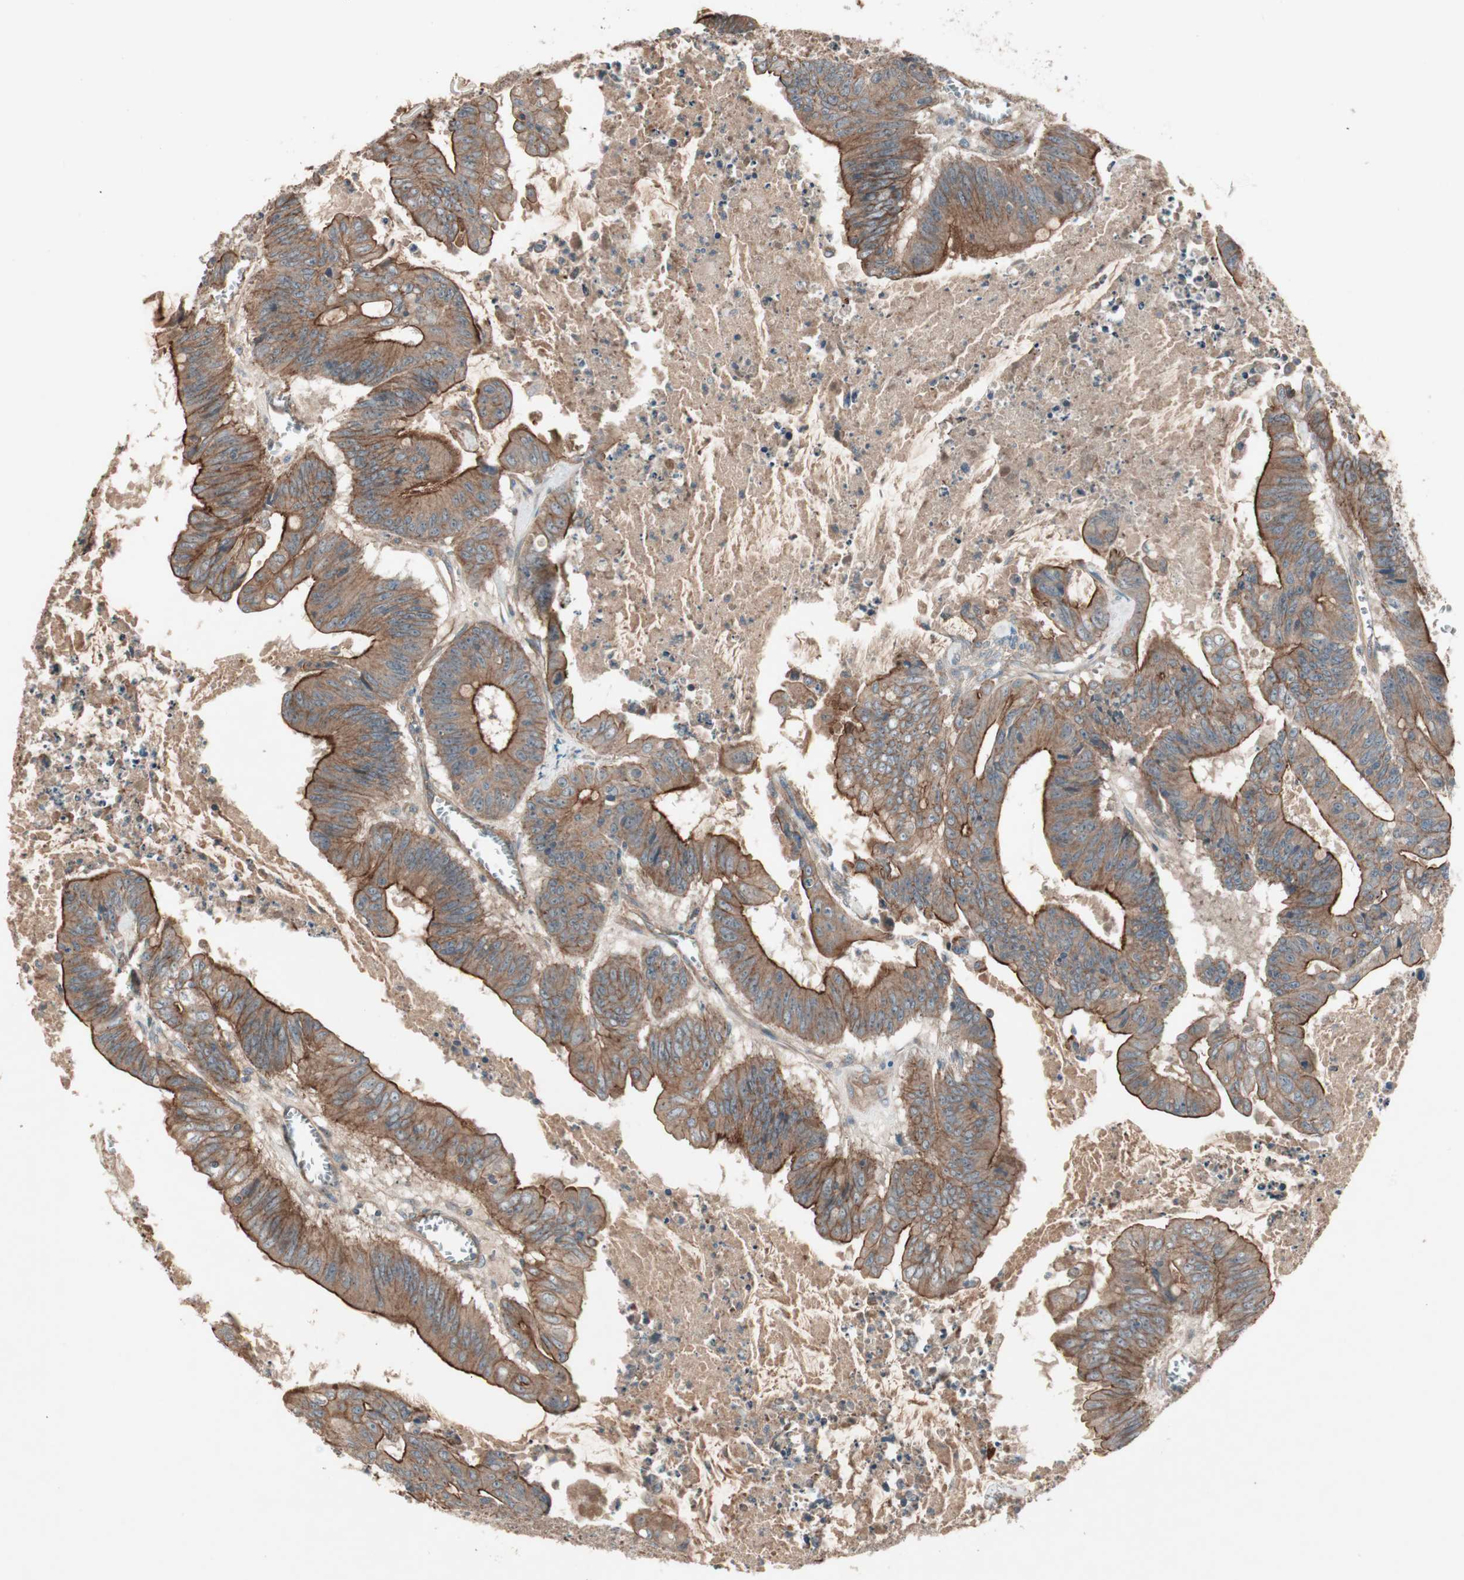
{"staining": {"intensity": "strong", "quantity": ">75%", "location": "cytoplasmic/membranous"}, "tissue": "colorectal cancer", "cell_type": "Tumor cells", "image_type": "cancer", "snomed": [{"axis": "morphology", "description": "Adenocarcinoma, NOS"}, {"axis": "topography", "description": "Colon"}], "caption": "Approximately >75% of tumor cells in human adenocarcinoma (colorectal) show strong cytoplasmic/membranous protein staining as visualized by brown immunohistochemical staining.", "gene": "TFPI", "patient": {"sex": "male", "age": 45}}